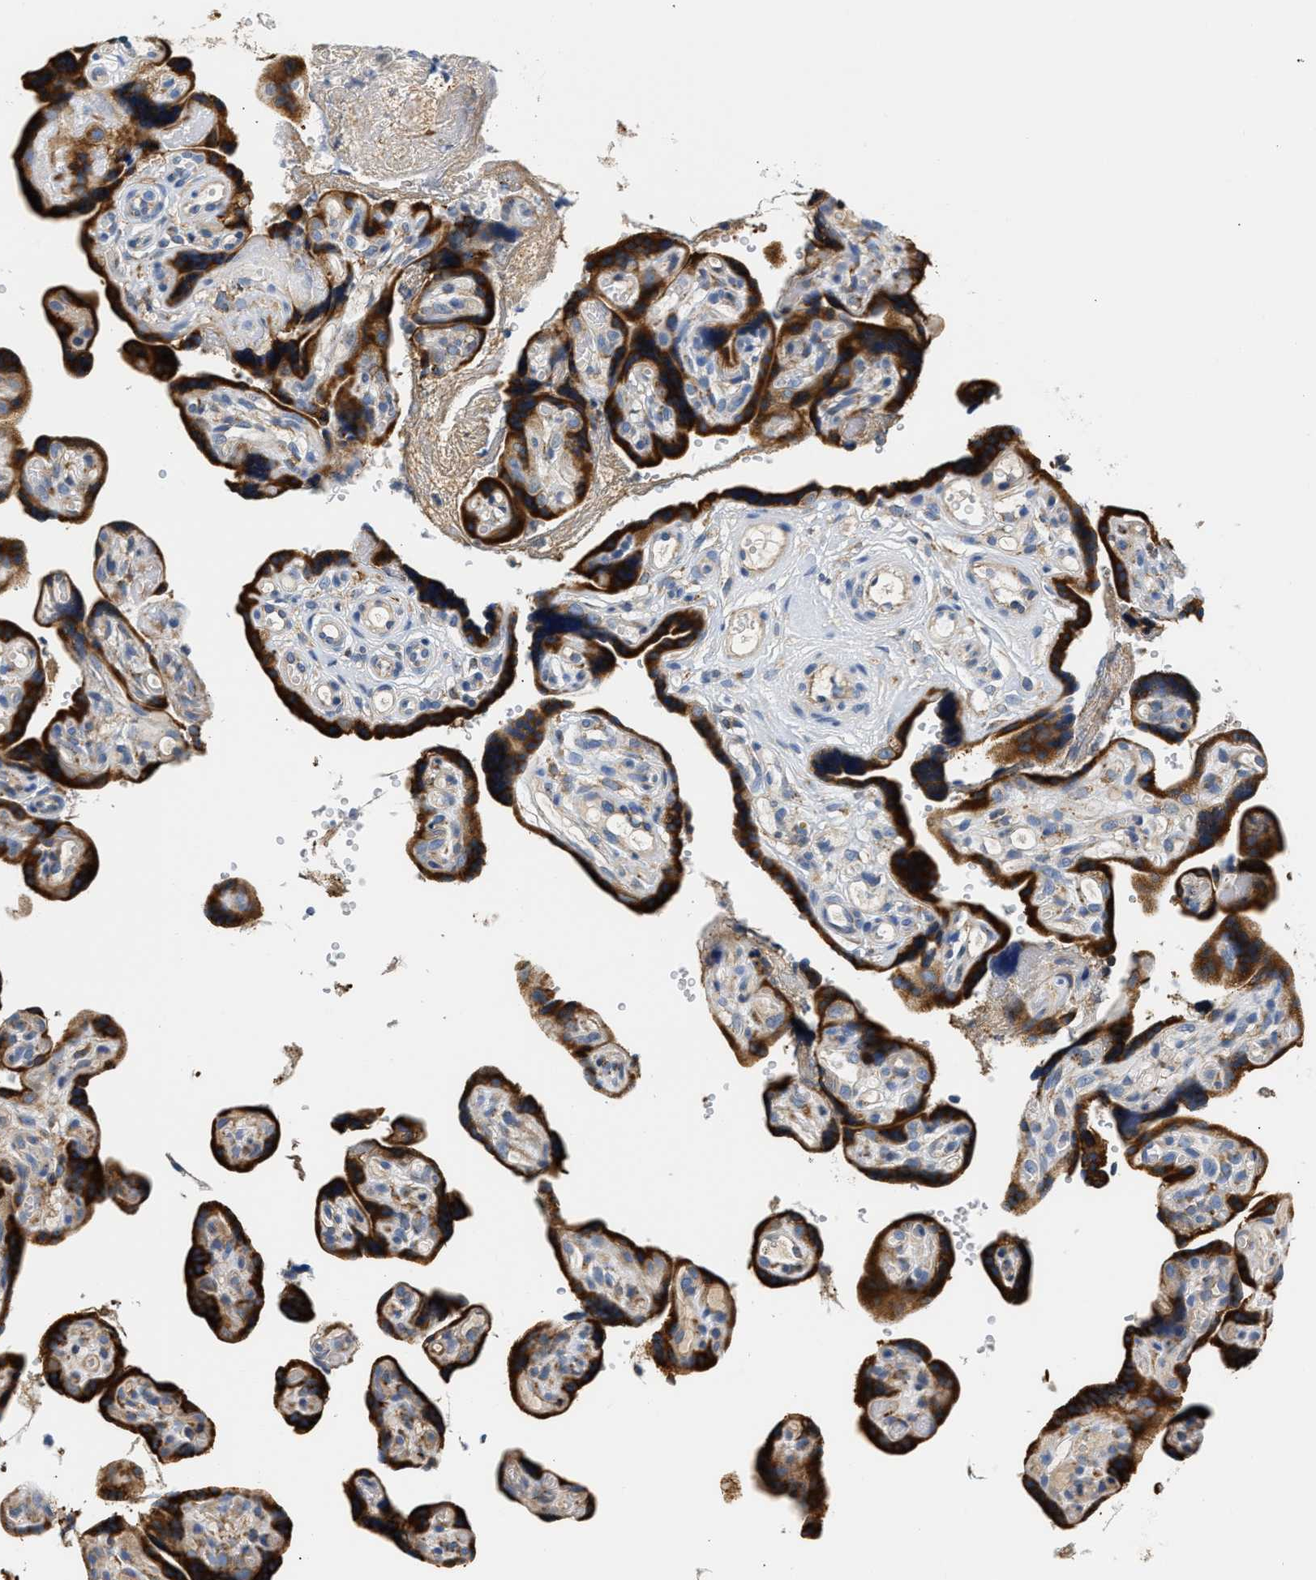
{"staining": {"intensity": "strong", "quantity": ">75%", "location": "cytoplasmic/membranous"}, "tissue": "placenta", "cell_type": "Decidual cells", "image_type": "normal", "snomed": [{"axis": "morphology", "description": "Normal tissue, NOS"}, {"axis": "topography", "description": "Placenta"}], "caption": "Protein staining of unremarkable placenta exhibits strong cytoplasmic/membranous staining in approximately >75% of decidual cells.", "gene": "HDHD3", "patient": {"sex": "female", "age": 30}}